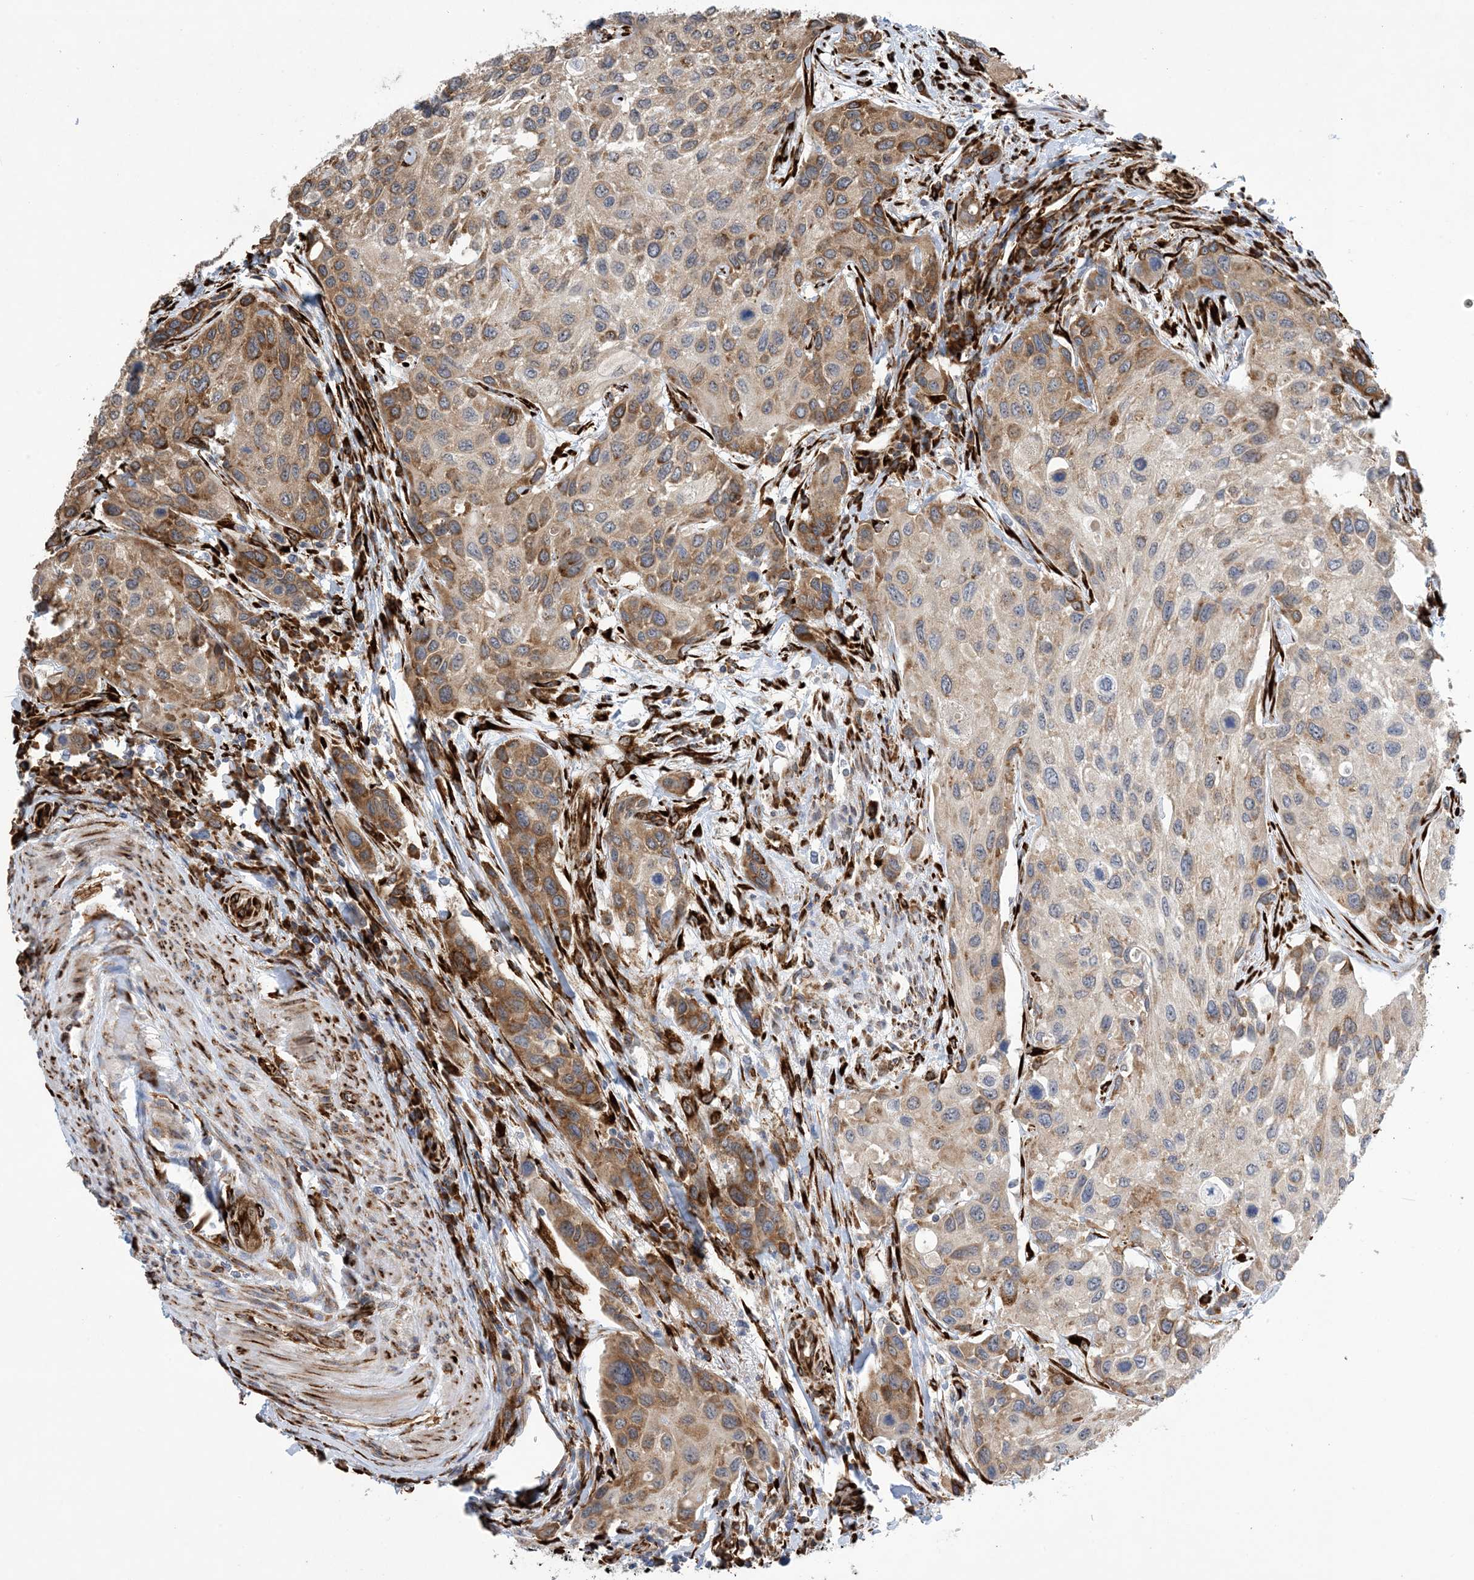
{"staining": {"intensity": "moderate", "quantity": "<25%", "location": "cytoplasmic/membranous"}, "tissue": "urothelial cancer", "cell_type": "Tumor cells", "image_type": "cancer", "snomed": [{"axis": "morphology", "description": "Normal tissue, NOS"}, {"axis": "morphology", "description": "Urothelial carcinoma, High grade"}, {"axis": "topography", "description": "Vascular tissue"}, {"axis": "topography", "description": "Urinary bladder"}], "caption": "Human high-grade urothelial carcinoma stained with a brown dye shows moderate cytoplasmic/membranous positive staining in approximately <25% of tumor cells.", "gene": "ZBTB45", "patient": {"sex": "female", "age": 56}}